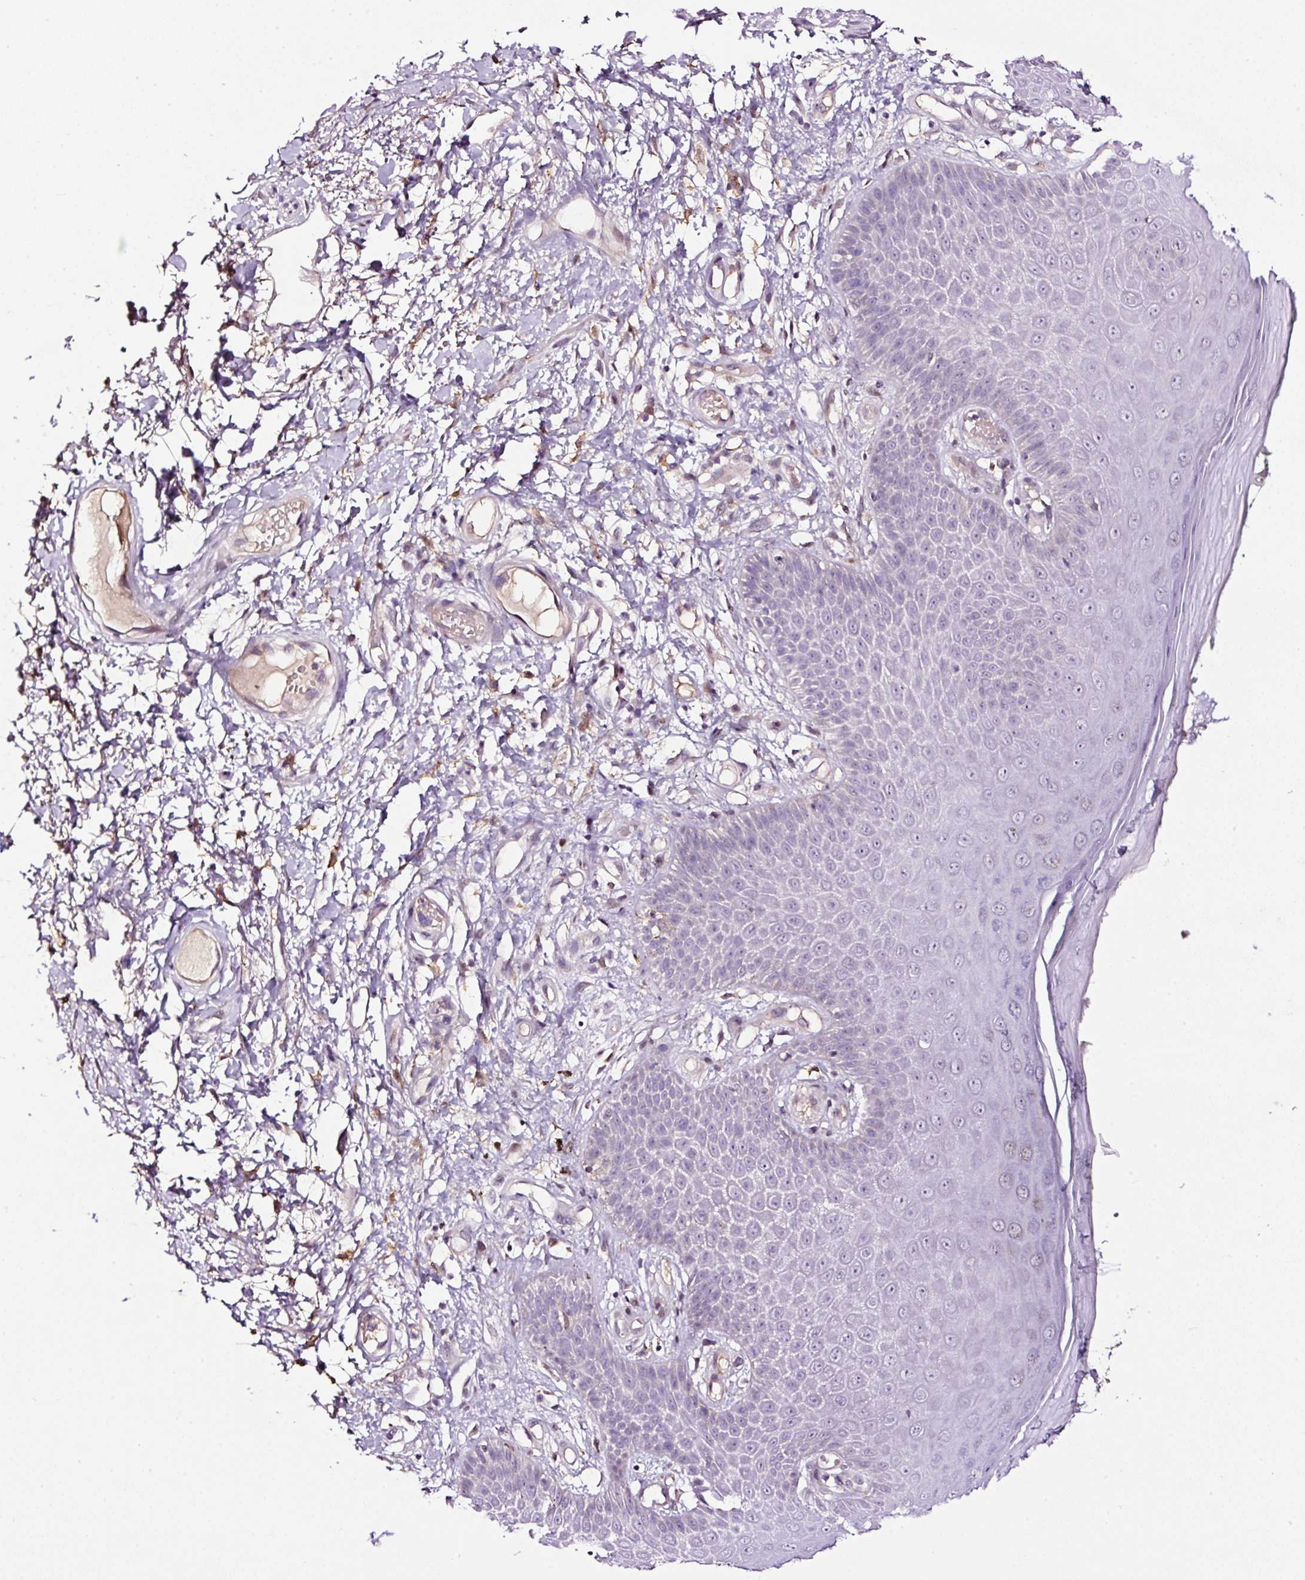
{"staining": {"intensity": "negative", "quantity": "none", "location": "none"}, "tissue": "skin", "cell_type": "Epidermal cells", "image_type": "normal", "snomed": [{"axis": "morphology", "description": "Normal tissue, NOS"}, {"axis": "topography", "description": "Anal"}, {"axis": "topography", "description": "Peripheral nerve tissue"}], "caption": "The immunohistochemistry photomicrograph has no significant expression in epidermal cells of skin.", "gene": "LRRC24", "patient": {"sex": "male", "age": 78}}